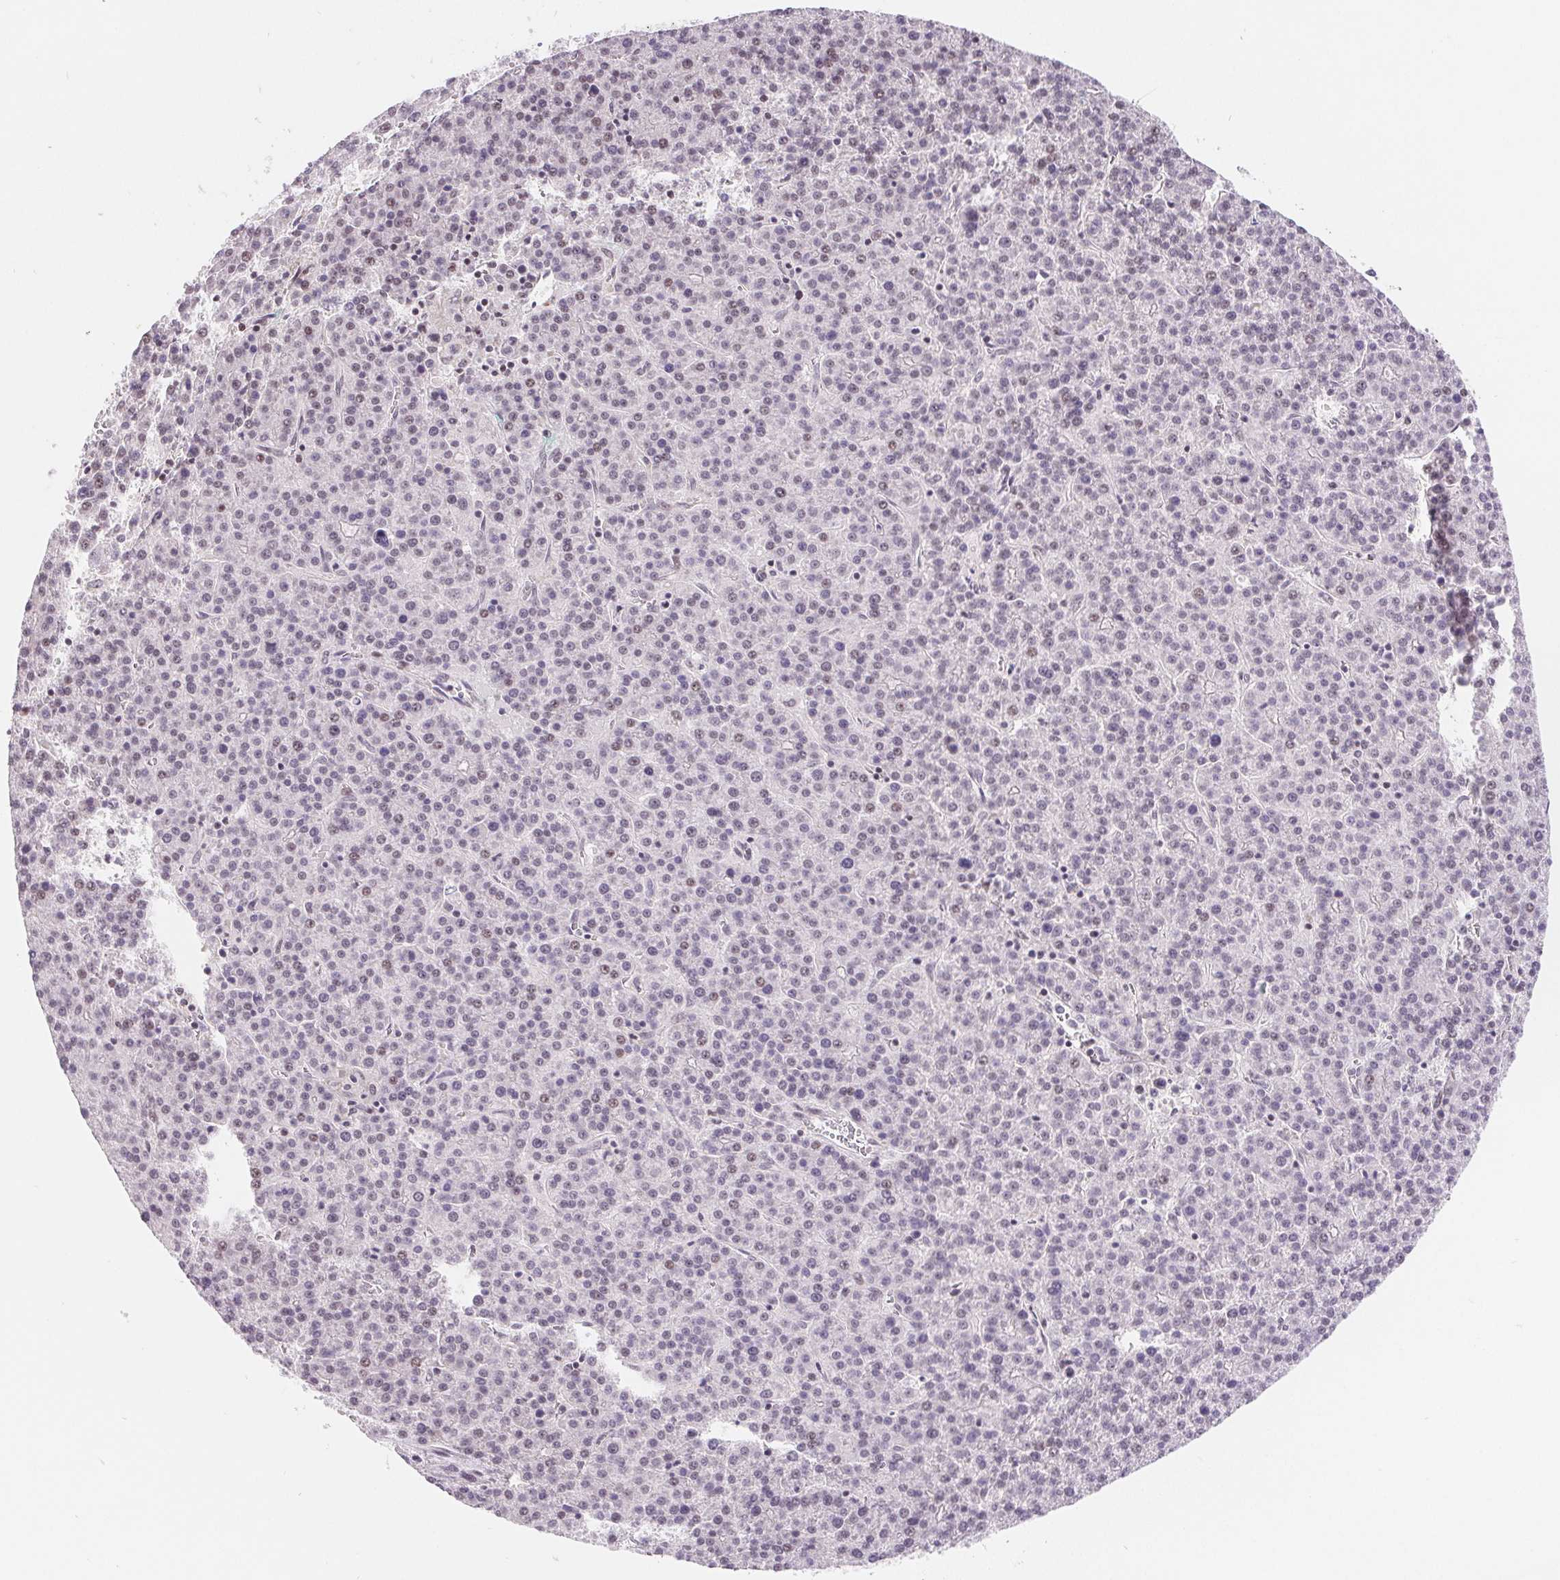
{"staining": {"intensity": "moderate", "quantity": "<25%", "location": "nuclear"}, "tissue": "liver cancer", "cell_type": "Tumor cells", "image_type": "cancer", "snomed": [{"axis": "morphology", "description": "Carcinoma, Hepatocellular, NOS"}, {"axis": "topography", "description": "Liver"}], "caption": "Brown immunohistochemical staining in liver hepatocellular carcinoma displays moderate nuclear staining in approximately <25% of tumor cells.", "gene": "LCA5L", "patient": {"sex": "female", "age": 58}}